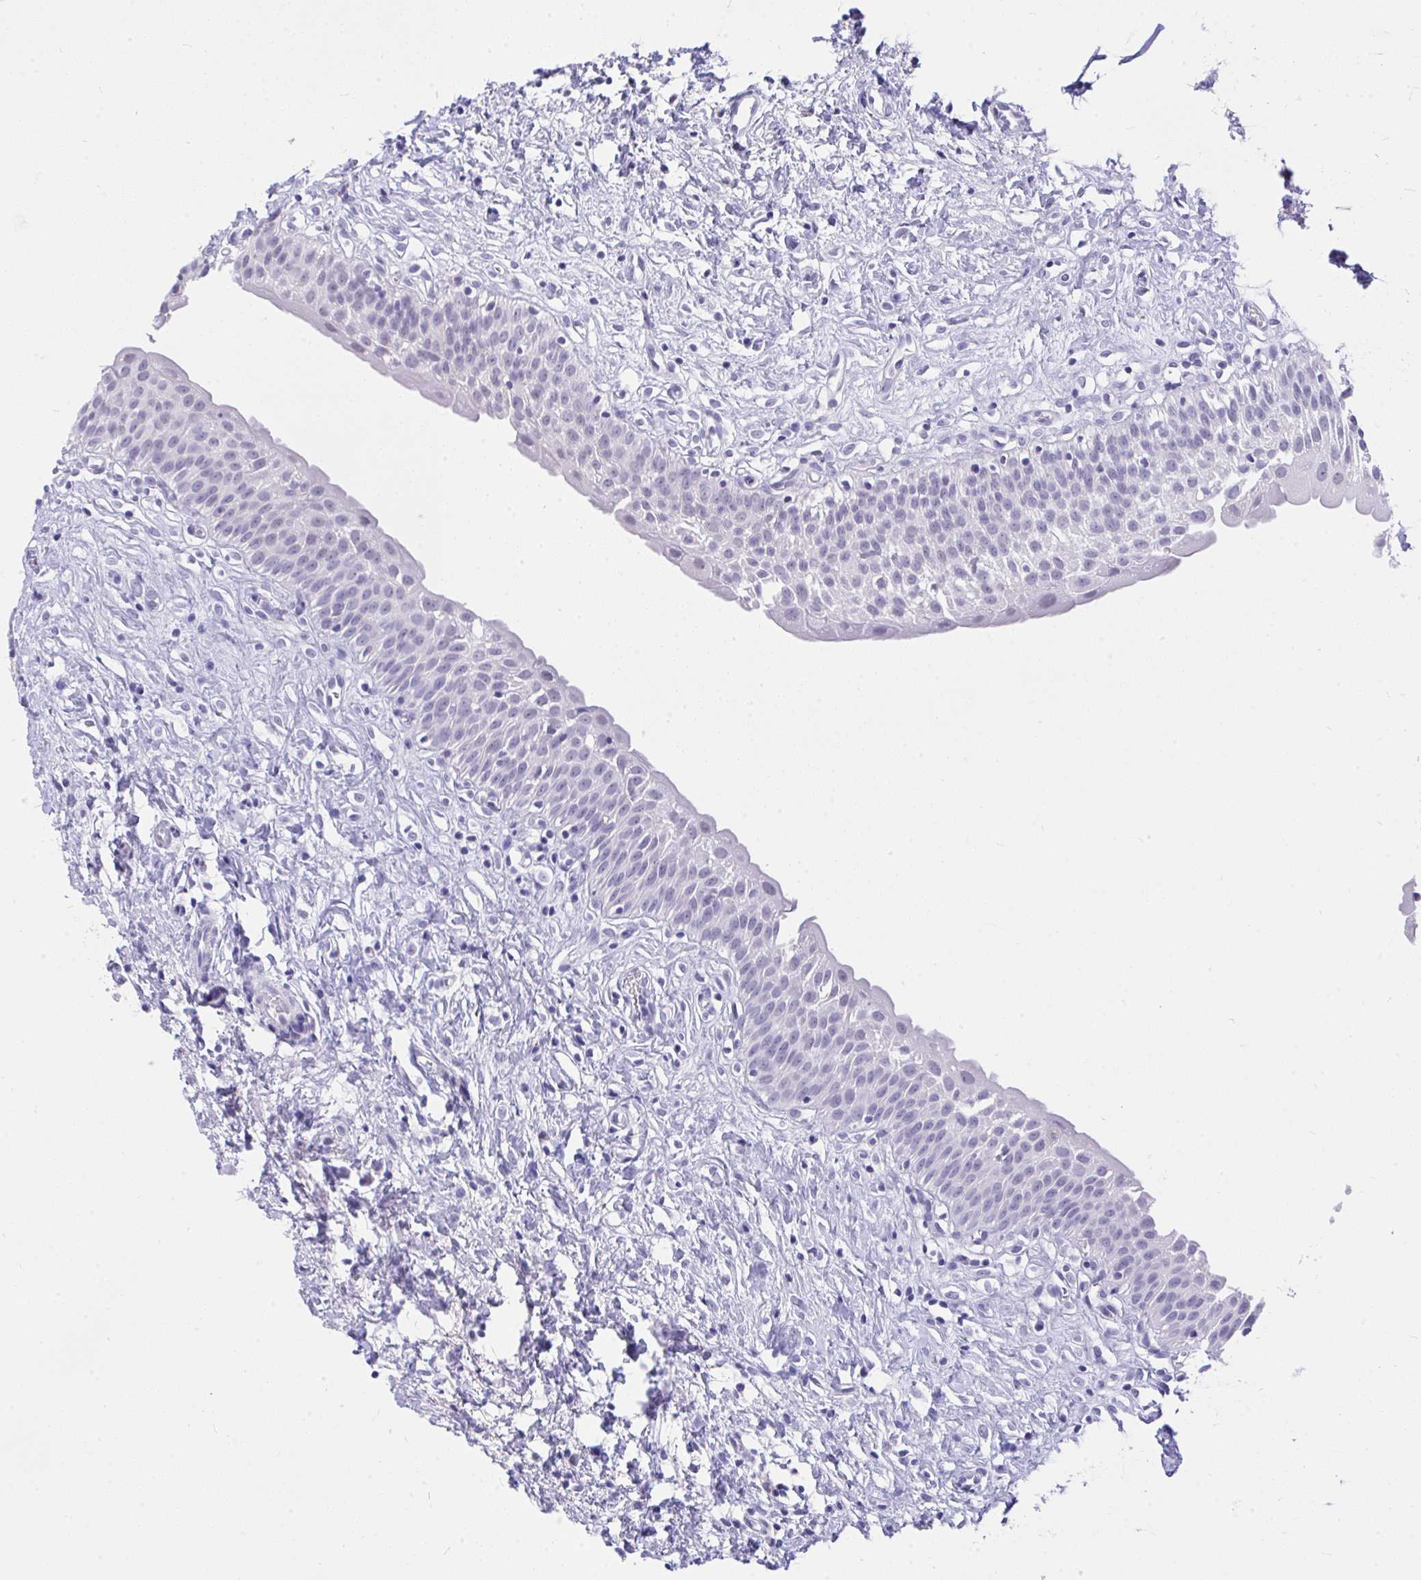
{"staining": {"intensity": "negative", "quantity": "none", "location": "none"}, "tissue": "urinary bladder", "cell_type": "Urothelial cells", "image_type": "normal", "snomed": [{"axis": "morphology", "description": "Normal tissue, NOS"}, {"axis": "topography", "description": "Urinary bladder"}], "caption": "Protein analysis of benign urinary bladder demonstrates no significant expression in urothelial cells. (Brightfield microscopy of DAB (3,3'-diaminobenzidine) IHC at high magnification).", "gene": "MS4A12", "patient": {"sex": "male", "age": 51}}